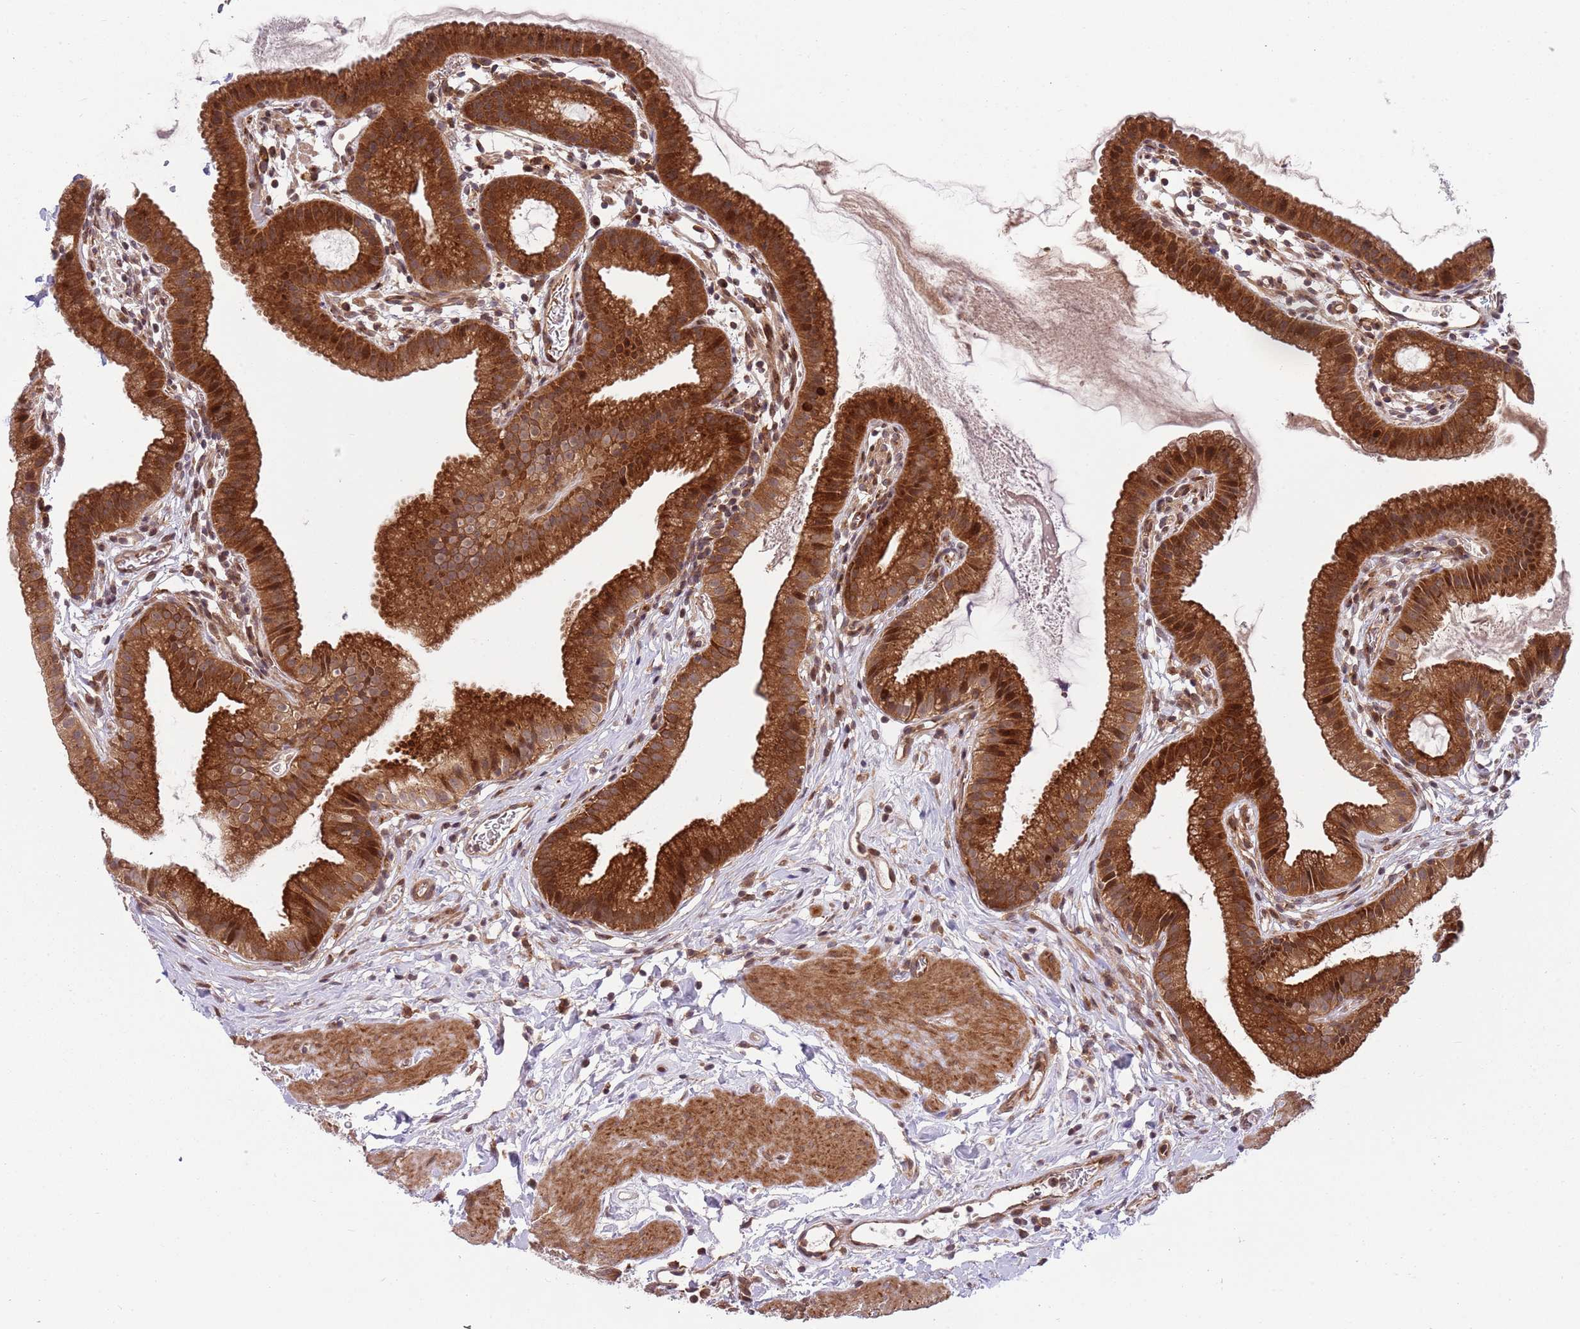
{"staining": {"intensity": "strong", "quantity": ">75%", "location": "cytoplasmic/membranous,nuclear"}, "tissue": "gallbladder", "cell_type": "Glandular cells", "image_type": "normal", "snomed": [{"axis": "morphology", "description": "Normal tissue, NOS"}, {"axis": "topography", "description": "Gallbladder"}], "caption": "Protein positivity by IHC reveals strong cytoplasmic/membranous,nuclear staining in about >75% of glandular cells in benign gallbladder.", "gene": "GGA1", "patient": {"sex": "female", "age": 46}}